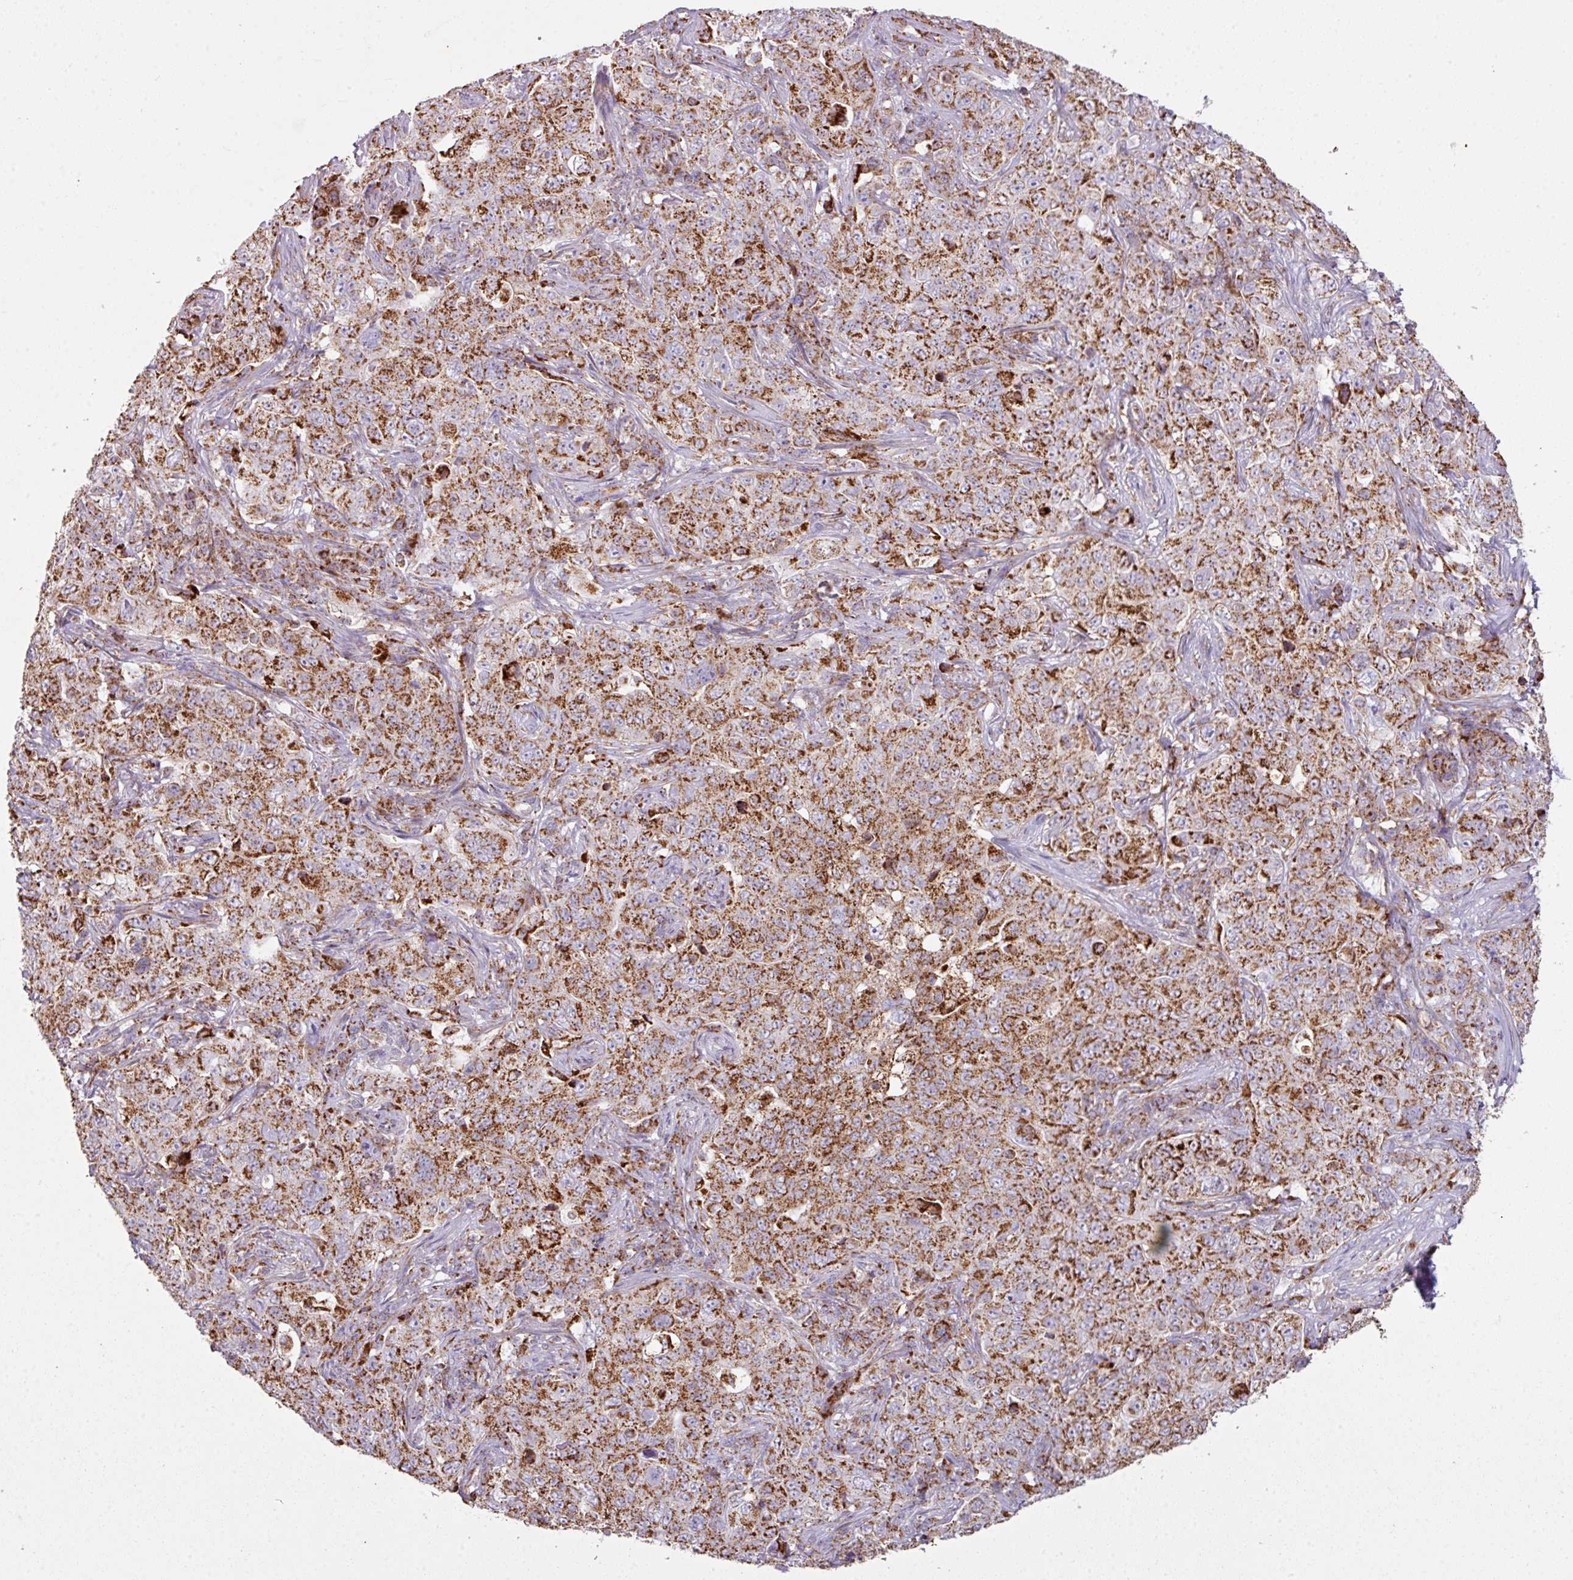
{"staining": {"intensity": "strong", "quantity": ">75%", "location": "cytoplasmic/membranous"}, "tissue": "pancreatic cancer", "cell_type": "Tumor cells", "image_type": "cancer", "snomed": [{"axis": "morphology", "description": "Adenocarcinoma, NOS"}, {"axis": "topography", "description": "Pancreas"}], "caption": "Pancreatic cancer (adenocarcinoma) stained with a protein marker reveals strong staining in tumor cells.", "gene": "SQOR", "patient": {"sex": "male", "age": 68}}